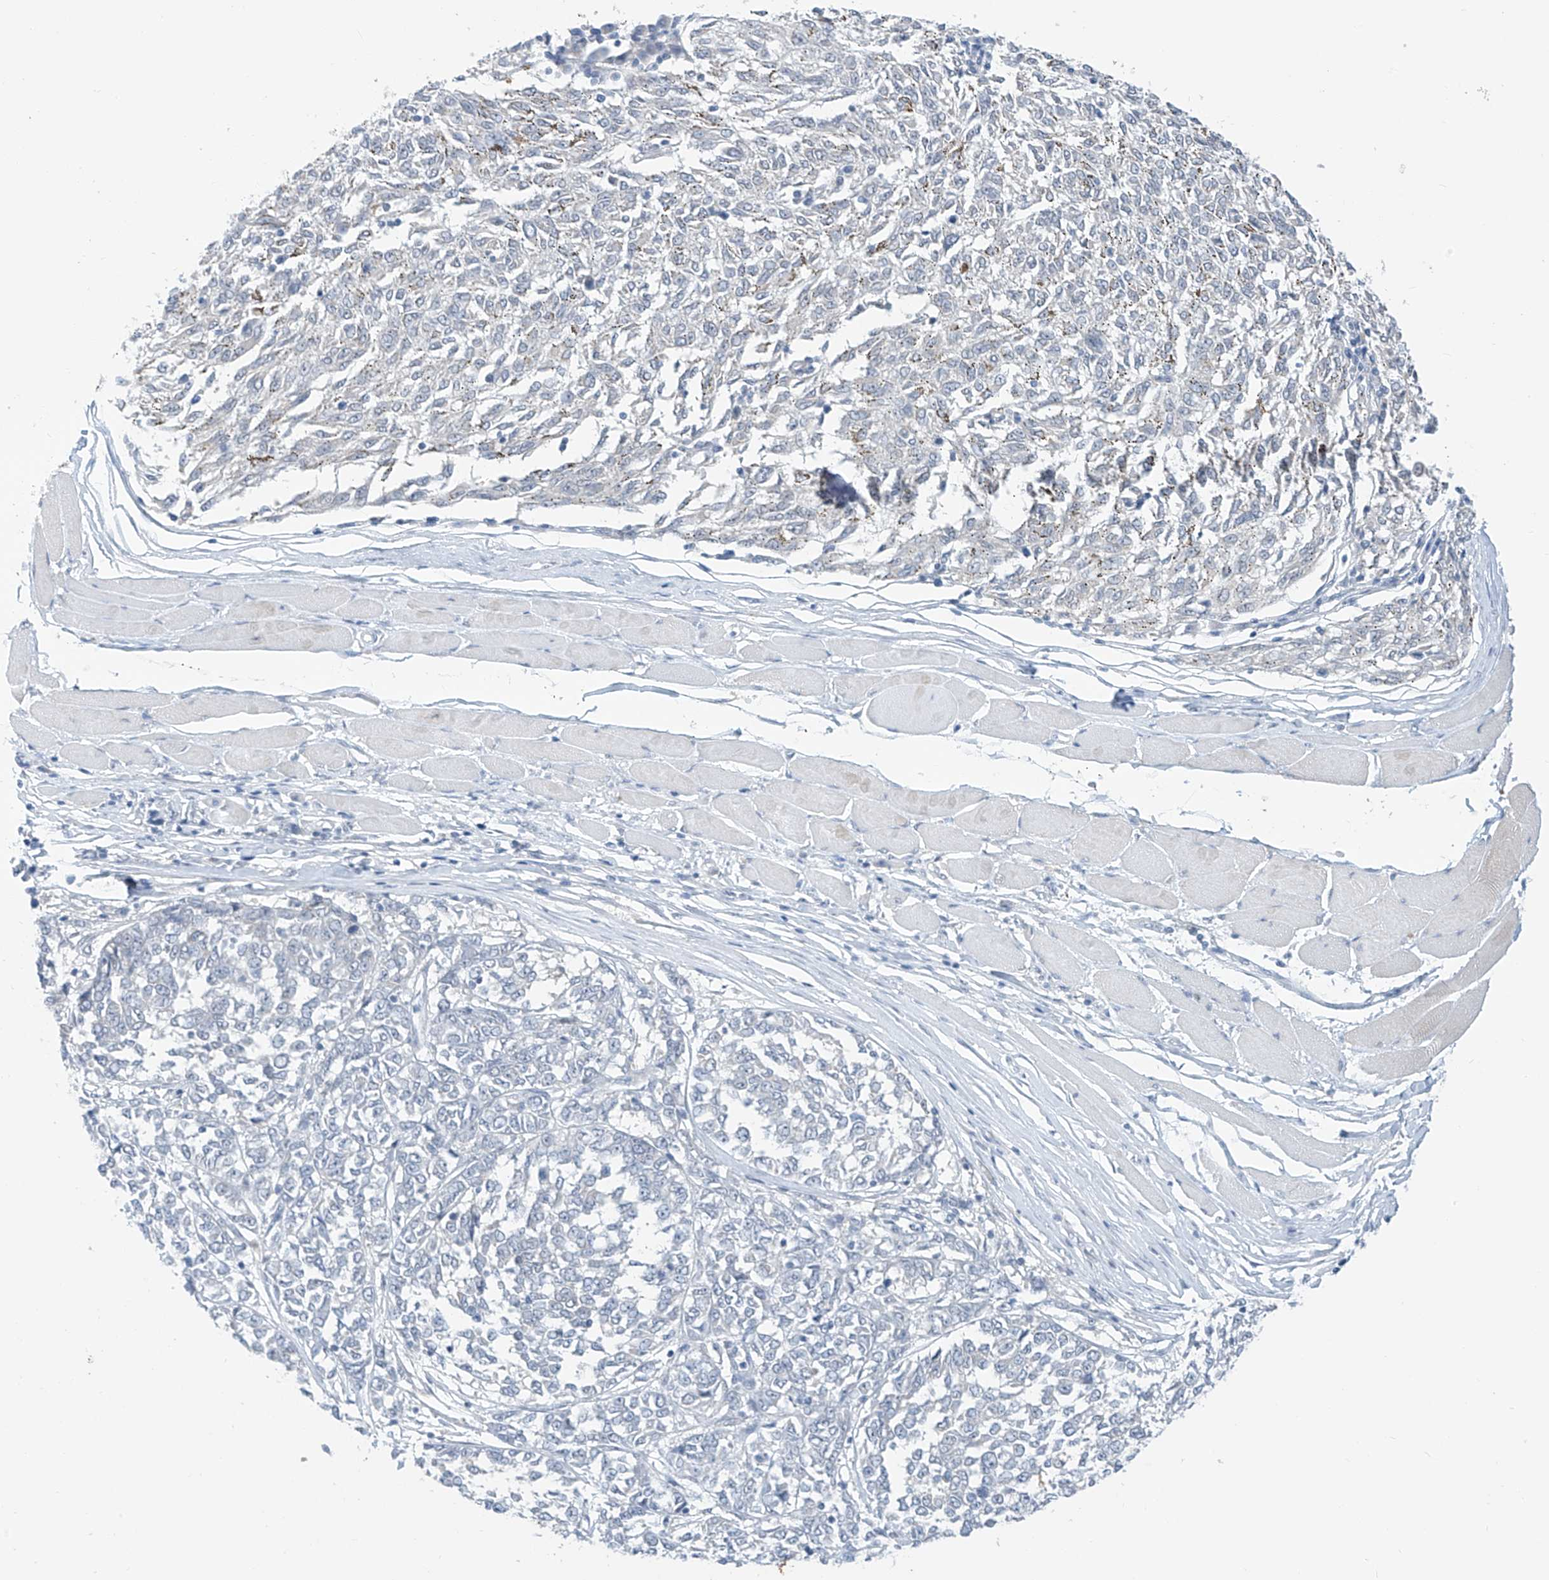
{"staining": {"intensity": "negative", "quantity": "none", "location": "none"}, "tissue": "melanoma", "cell_type": "Tumor cells", "image_type": "cancer", "snomed": [{"axis": "morphology", "description": "Malignant melanoma, NOS"}, {"axis": "topography", "description": "Skin"}], "caption": "Melanoma was stained to show a protein in brown. There is no significant staining in tumor cells.", "gene": "APLF", "patient": {"sex": "female", "age": 72}}